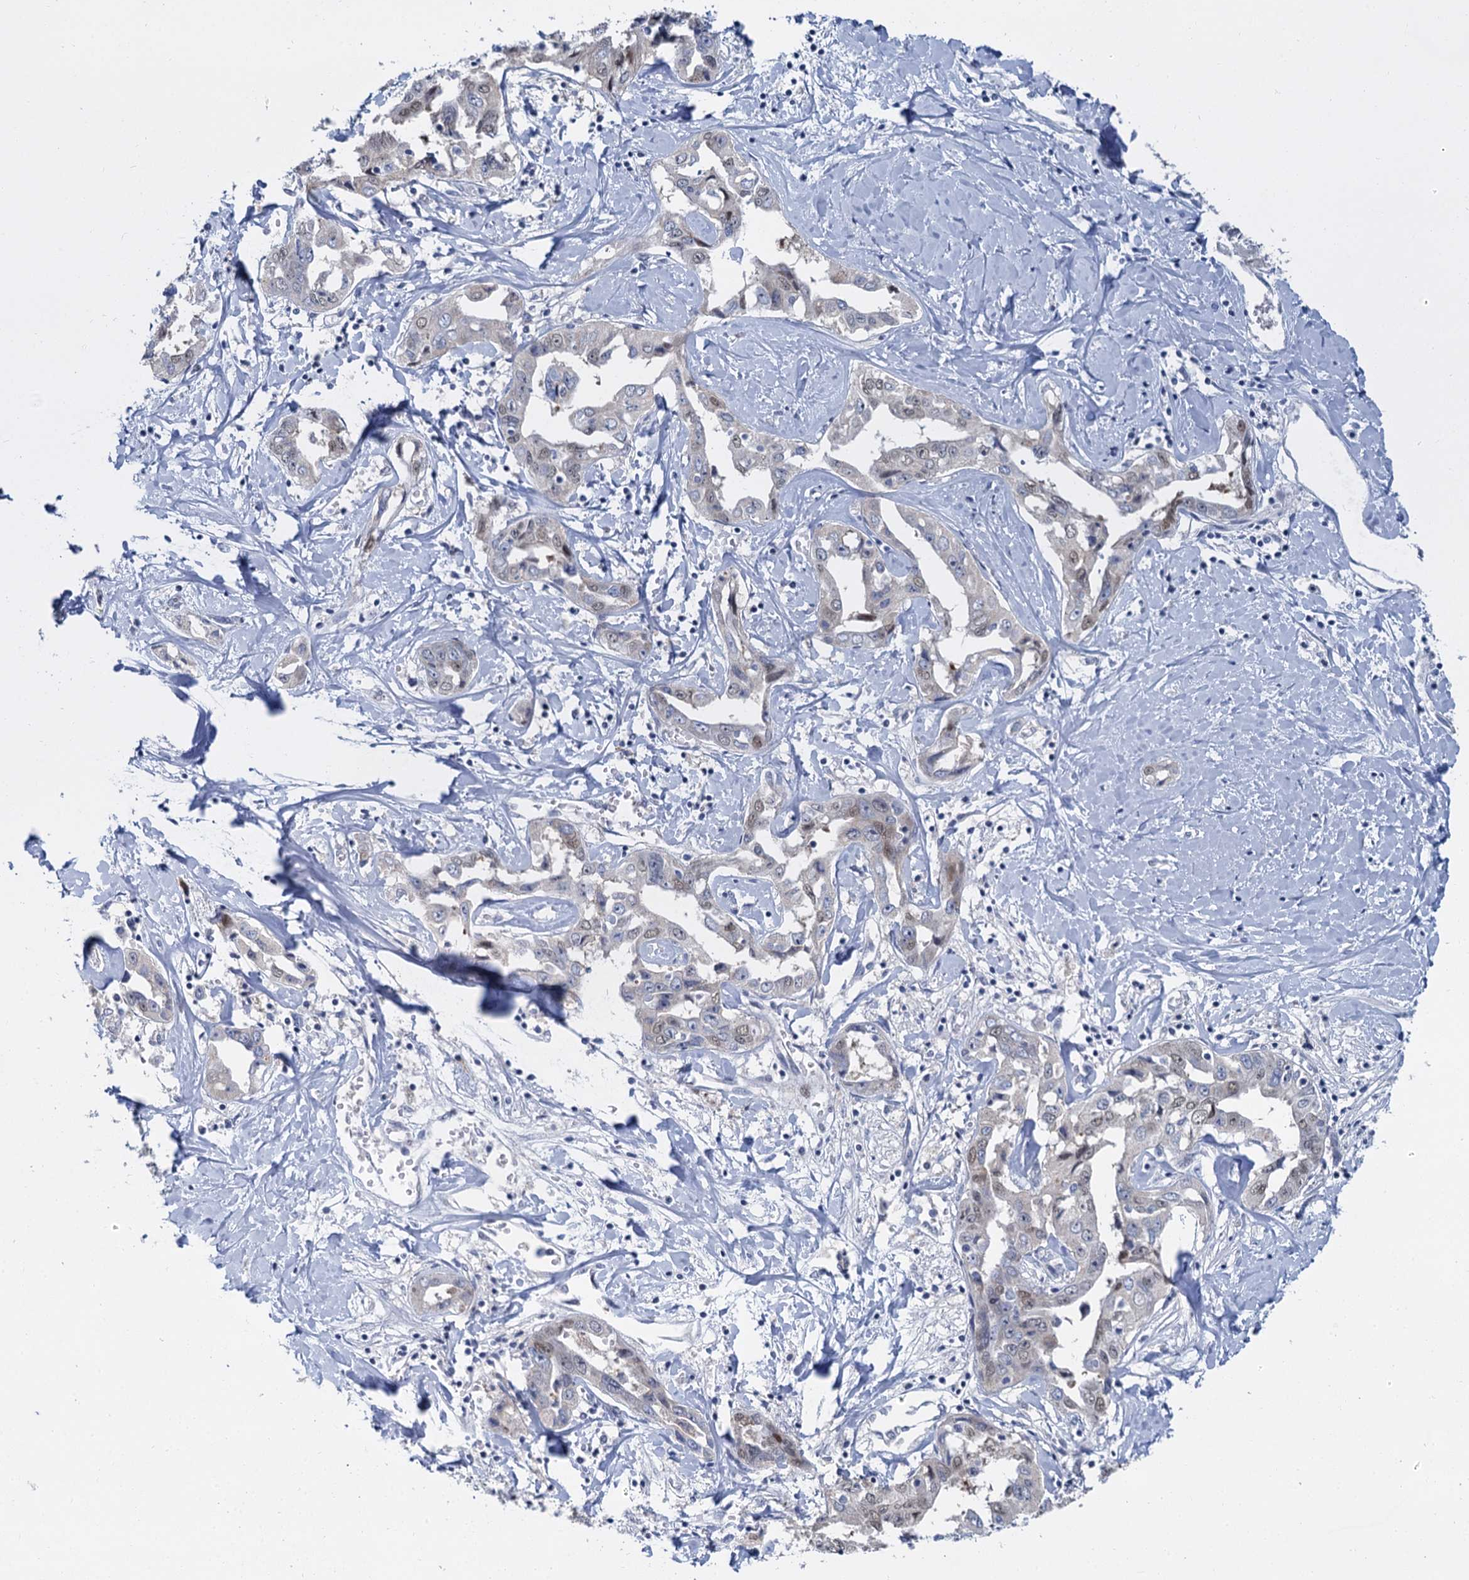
{"staining": {"intensity": "weak", "quantity": "<25%", "location": "nuclear"}, "tissue": "liver cancer", "cell_type": "Tumor cells", "image_type": "cancer", "snomed": [{"axis": "morphology", "description": "Cholangiocarcinoma"}, {"axis": "topography", "description": "Liver"}], "caption": "The IHC image has no significant expression in tumor cells of cholangiocarcinoma (liver) tissue. The staining is performed using DAB brown chromogen with nuclei counter-stained in using hematoxylin.", "gene": "ACRBP", "patient": {"sex": "male", "age": 59}}